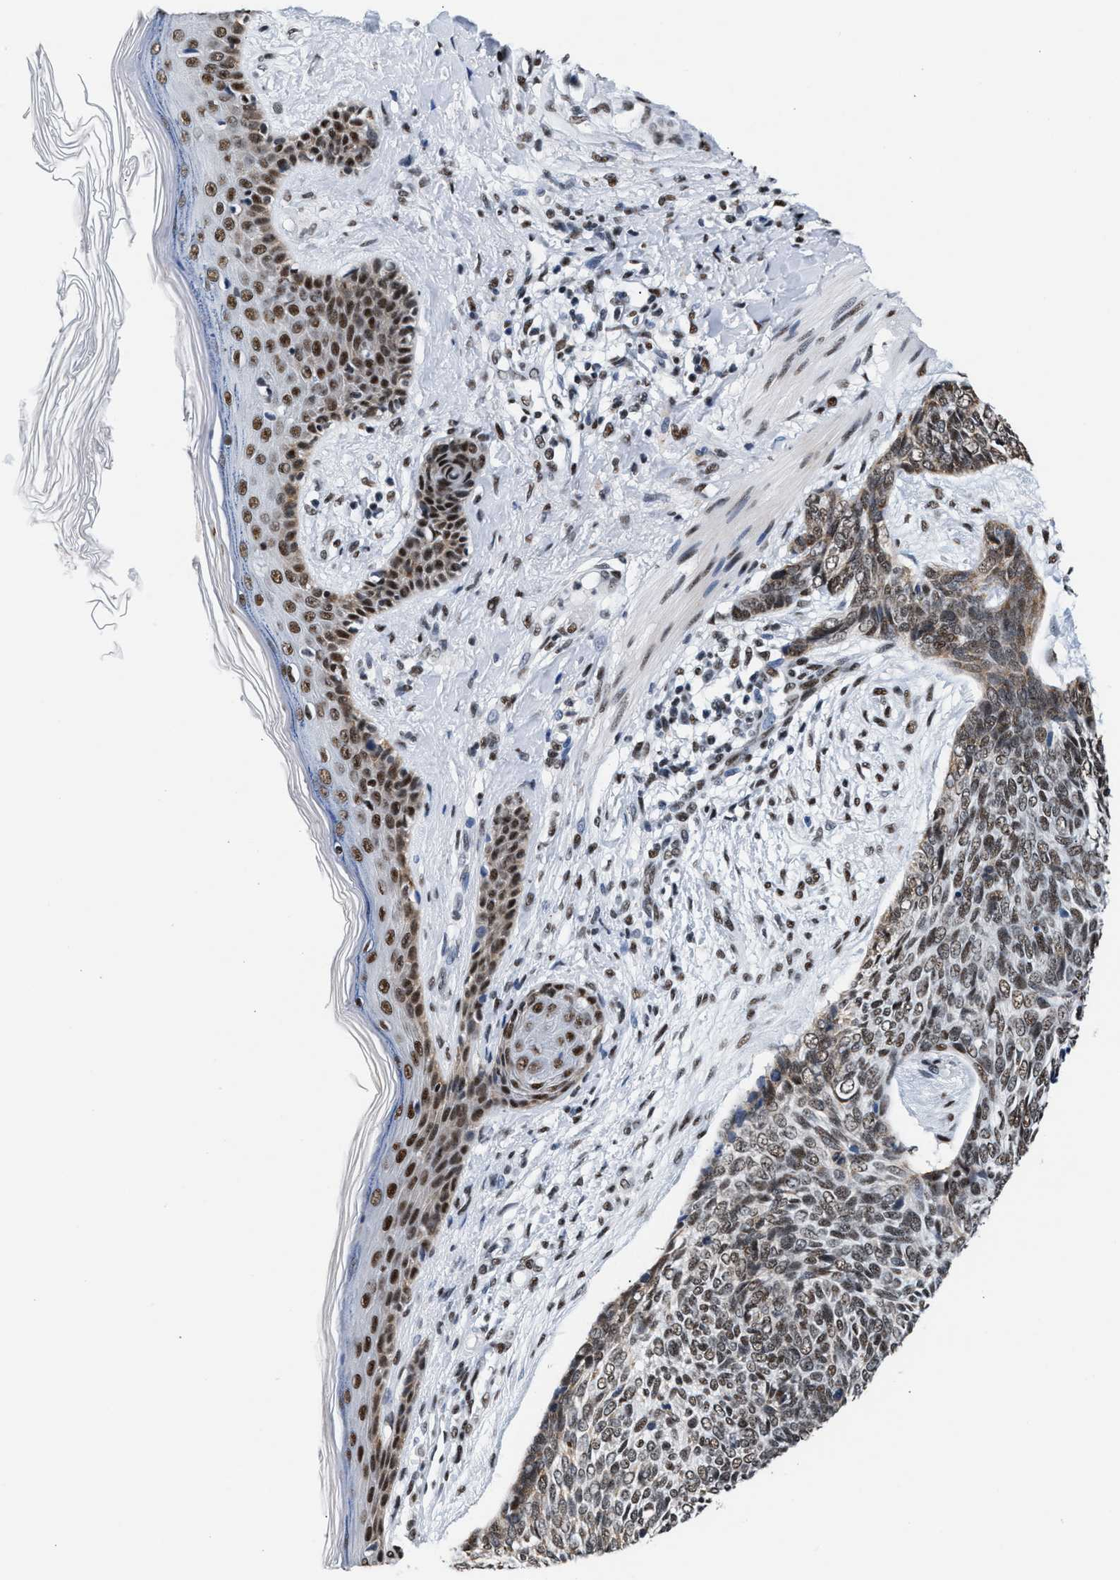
{"staining": {"intensity": "moderate", "quantity": ">75%", "location": "nuclear"}, "tissue": "skin cancer", "cell_type": "Tumor cells", "image_type": "cancer", "snomed": [{"axis": "morphology", "description": "Basal cell carcinoma"}, {"axis": "topography", "description": "Skin"}], "caption": "Immunohistochemistry image of neoplastic tissue: skin cancer (basal cell carcinoma) stained using immunohistochemistry exhibits medium levels of moderate protein expression localized specifically in the nuclear of tumor cells, appearing as a nuclear brown color.", "gene": "RAD50", "patient": {"sex": "female", "age": 84}}